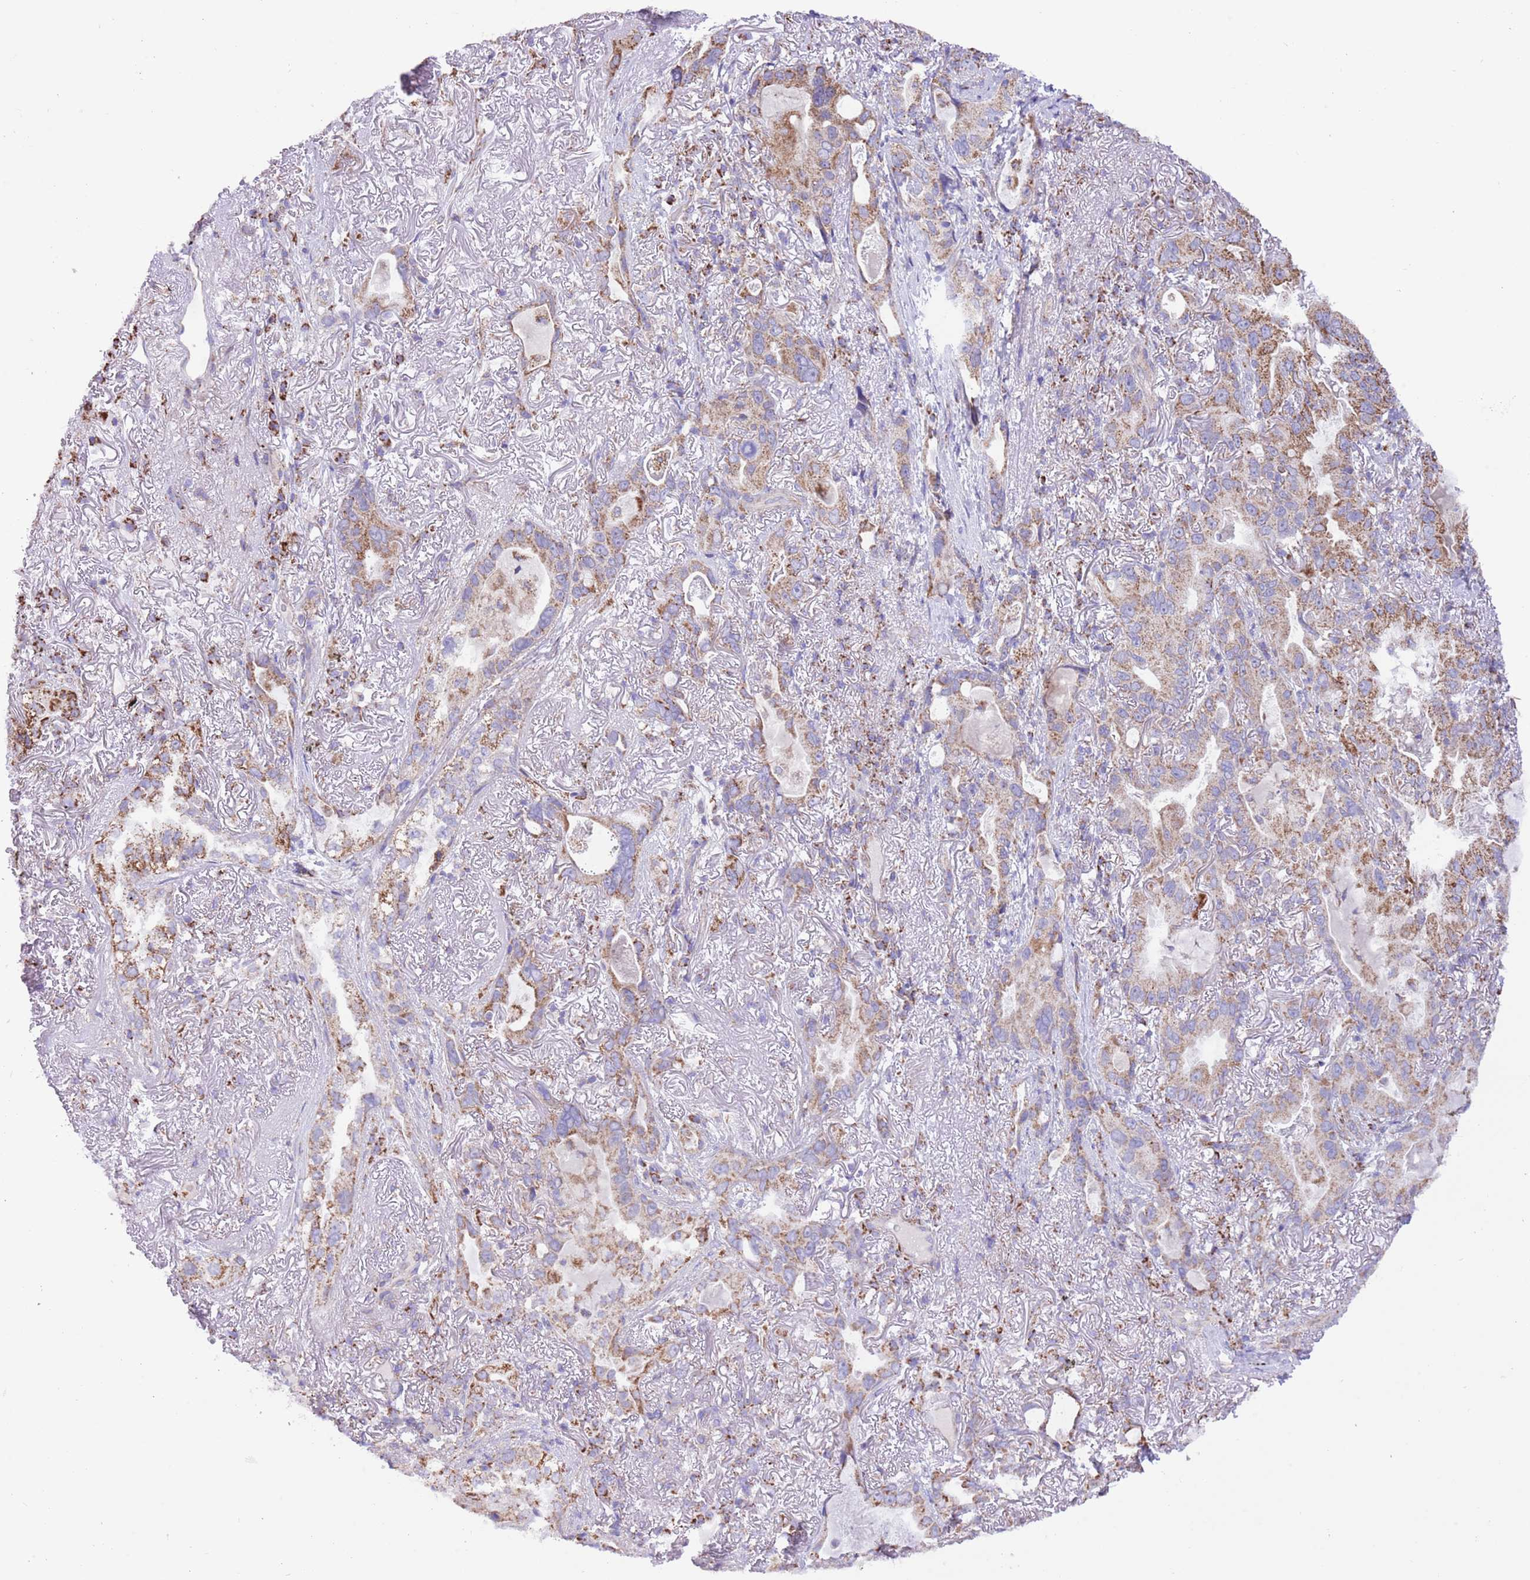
{"staining": {"intensity": "moderate", "quantity": "25%-75%", "location": "cytoplasmic/membranous"}, "tissue": "lung cancer", "cell_type": "Tumor cells", "image_type": "cancer", "snomed": [{"axis": "morphology", "description": "Adenocarcinoma, NOS"}, {"axis": "topography", "description": "Lung"}], "caption": "Immunohistochemistry (IHC) micrograph of human lung cancer stained for a protein (brown), which demonstrates medium levels of moderate cytoplasmic/membranous staining in about 25%-75% of tumor cells.", "gene": "SS18L2", "patient": {"sex": "female", "age": 69}}